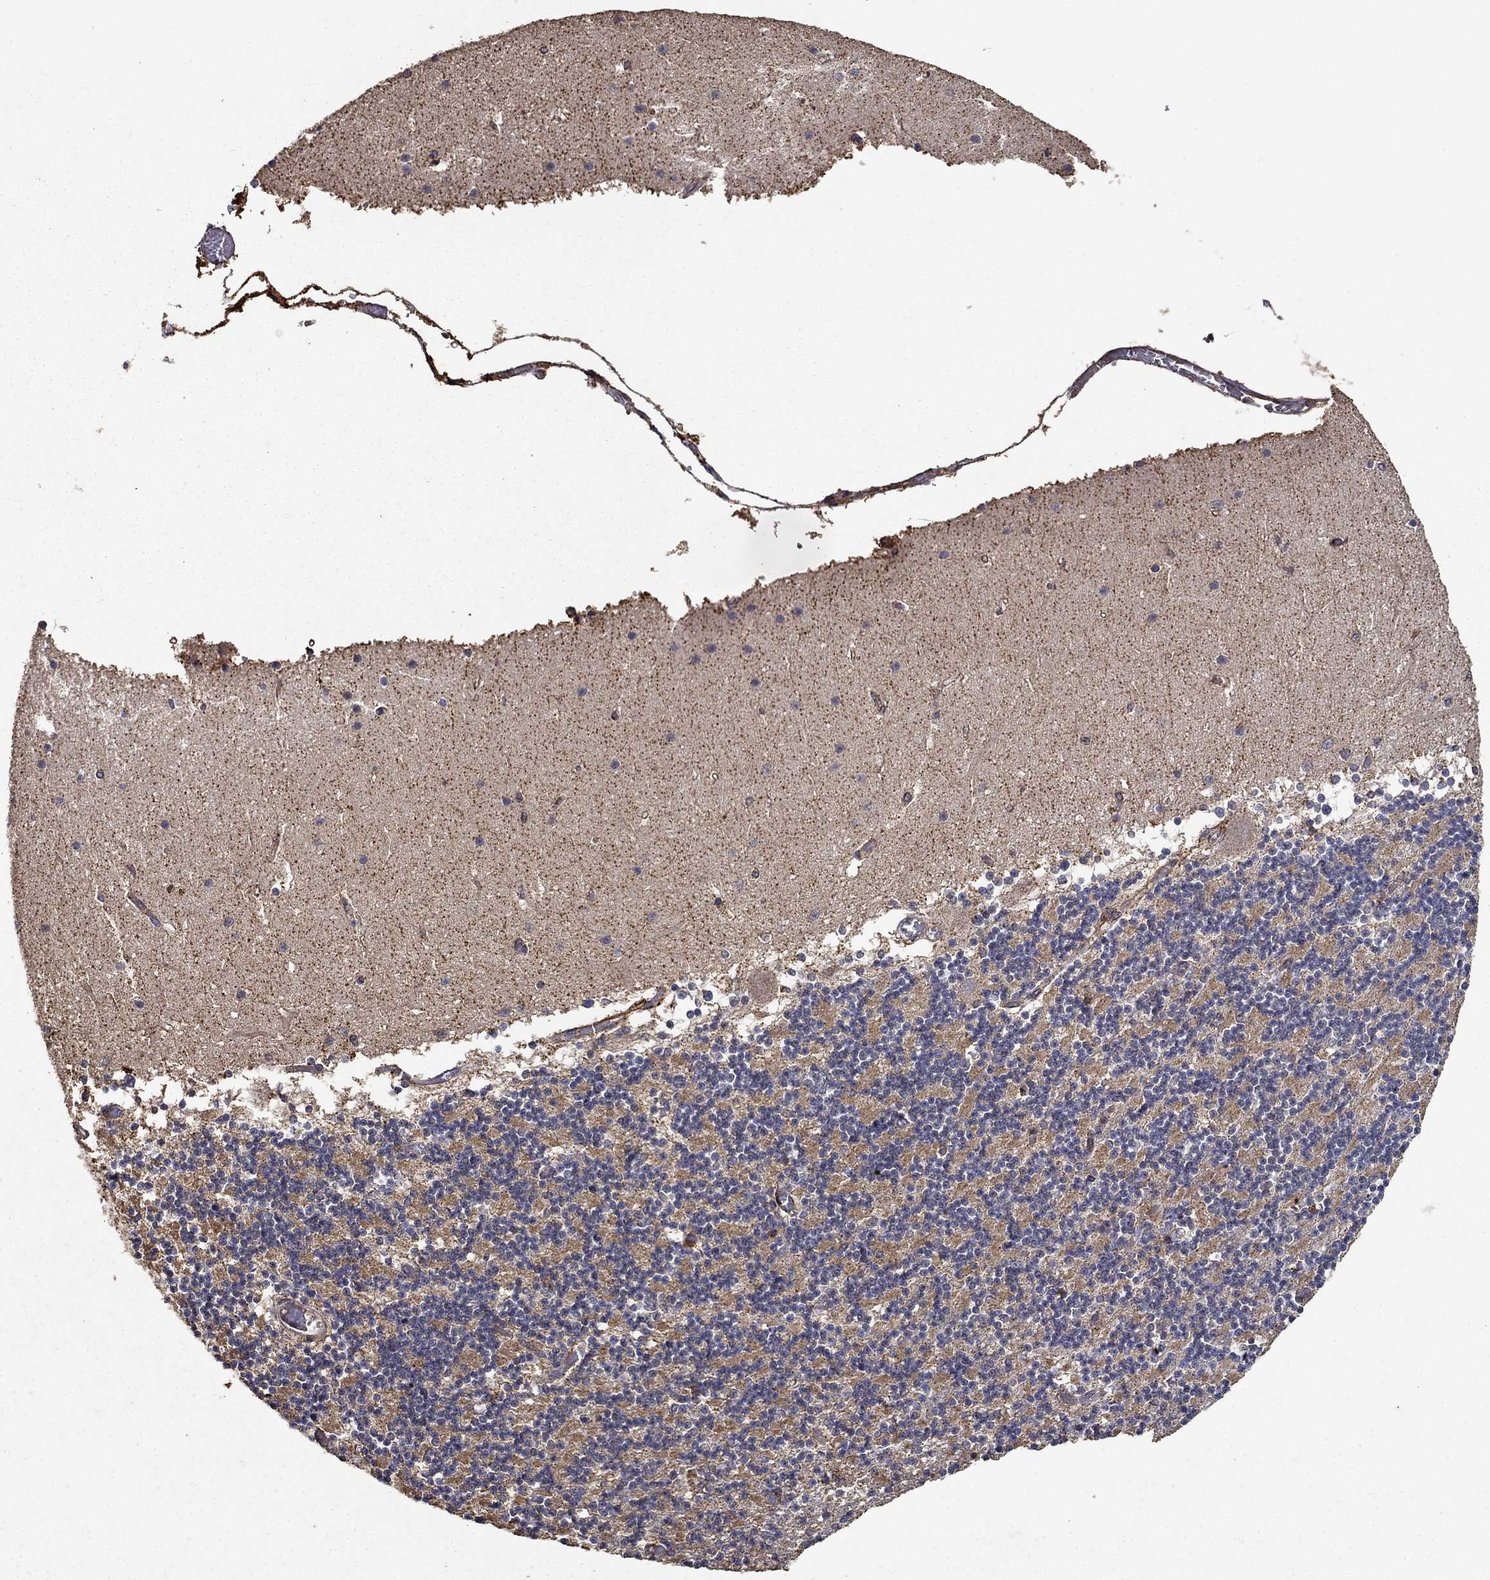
{"staining": {"intensity": "negative", "quantity": "none", "location": "none"}, "tissue": "cerebellum", "cell_type": "Cells in granular layer", "image_type": "normal", "snomed": [{"axis": "morphology", "description": "Normal tissue, NOS"}, {"axis": "topography", "description": "Cerebellum"}], "caption": "This is an immunohistochemistry (IHC) image of benign cerebellum. There is no positivity in cells in granular layer.", "gene": "IFRD1", "patient": {"sex": "female", "age": 28}}